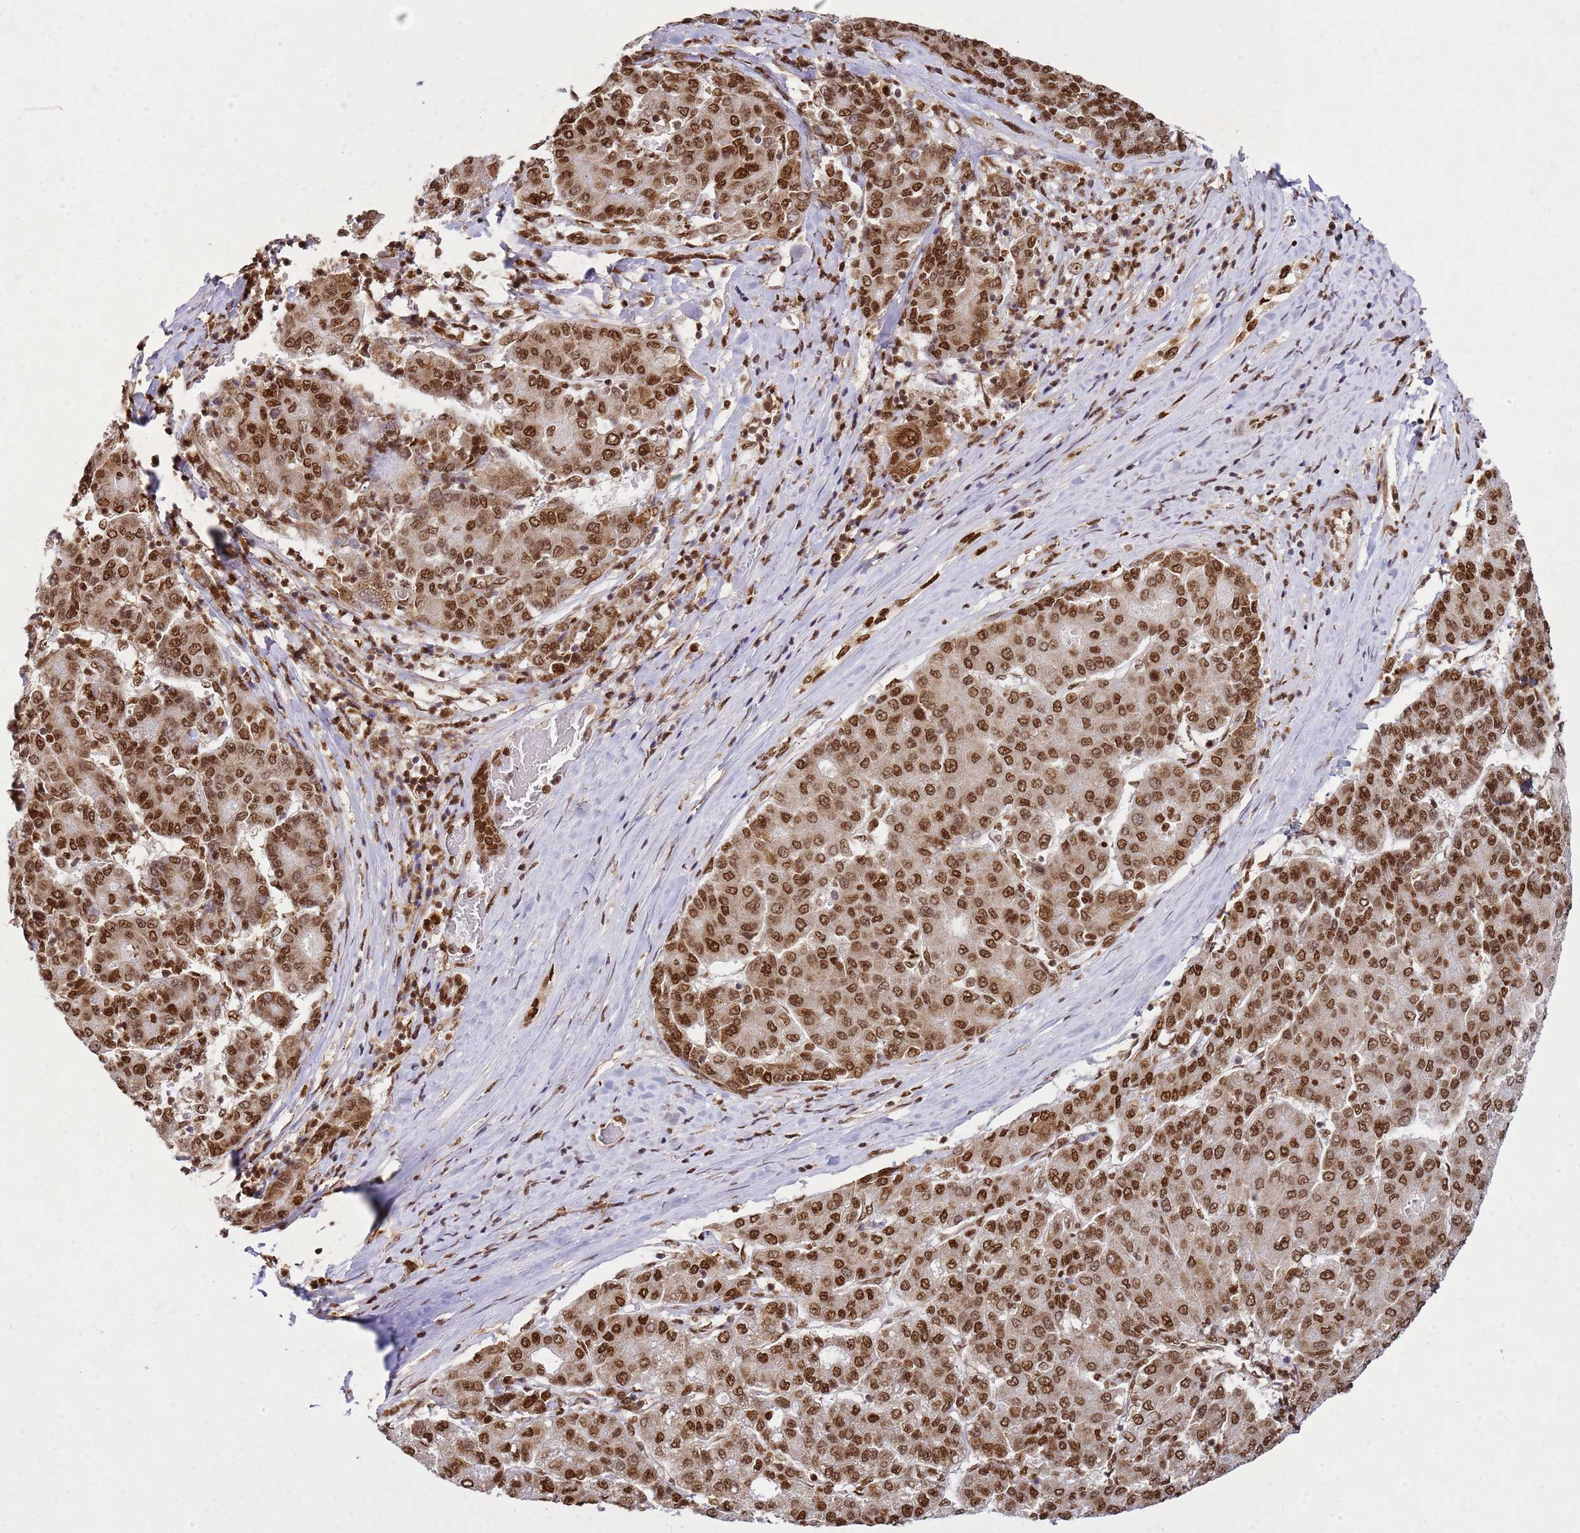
{"staining": {"intensity": "strong", "quantity": ">75%", "location": "nuclear"}, "tissue": "liver cancer", "cell_type": "Tumor cells", "image_type": "cancer", "snomed": [{"axis": "morphology", "description": "Carcinoma, Hepatocellular, NOS"}, {"axis": "topography", "description": "Liver"}], "caption": "A micrograph of human liver hepatocellular carcinoma stained for a protein shows strong nuclear brown staining in tumor cells.", "gene": "APEX1", "patient": {"sex": "male", "age": 65}}